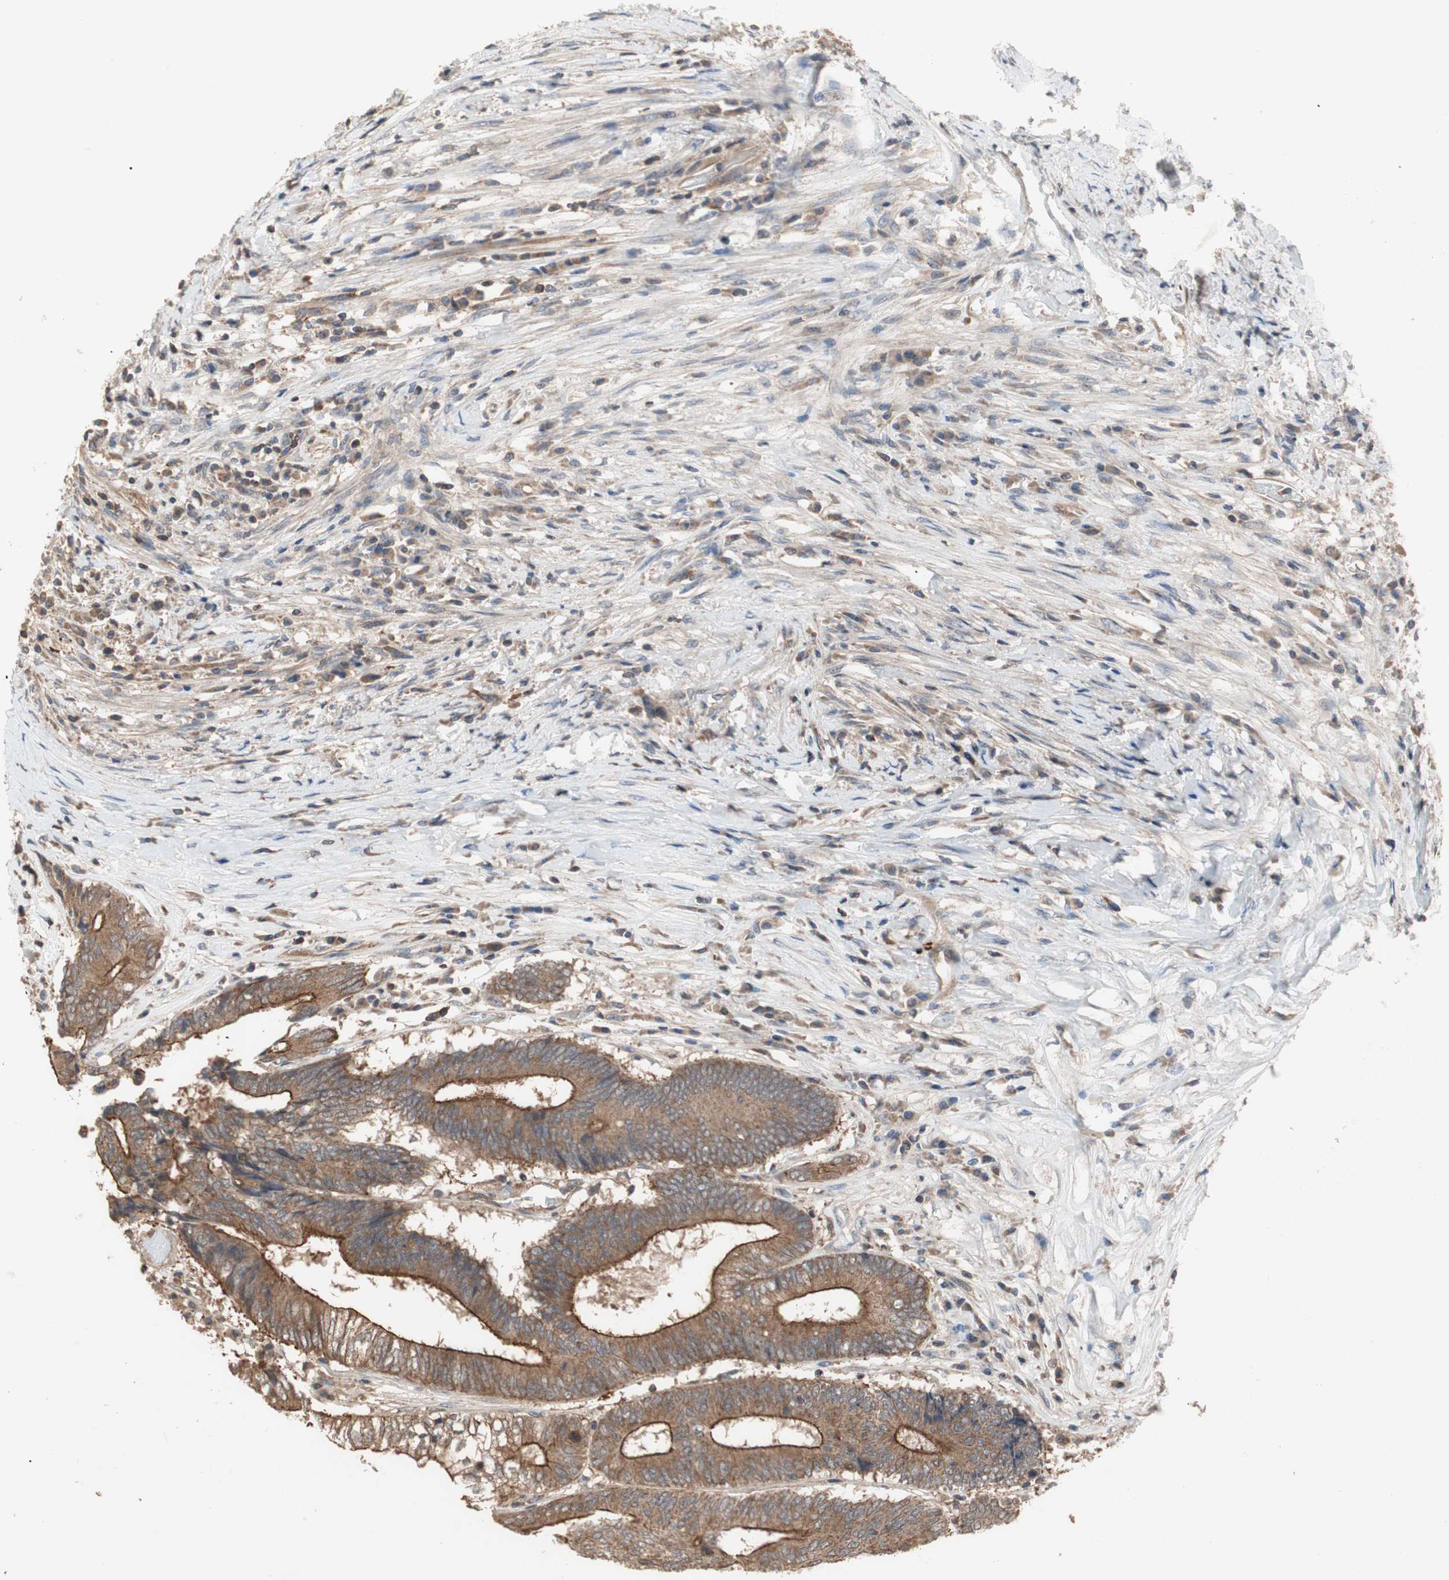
{"staining": {"intensity": "moderate", "quantity": ">75%", "location": "cytoplasmic/membranous"}, "tissue": "colorectal cancer", "cell_type": "Tumor cells", "image_type": "cancer", "snomed": [{"axis": "morphology", "description": "Adenocarcinoma, NOS"}, {"axis": "topography", "description": "Rectum"}], "caption": "Protein staining of adenocarcinoma (colorectal) tissue shows moderate cytoplasmic/membranous expression in approximately >75% of tumor cells.", "gene": "MAP4K2", "patient": {"sex": "male", "age": 63}}